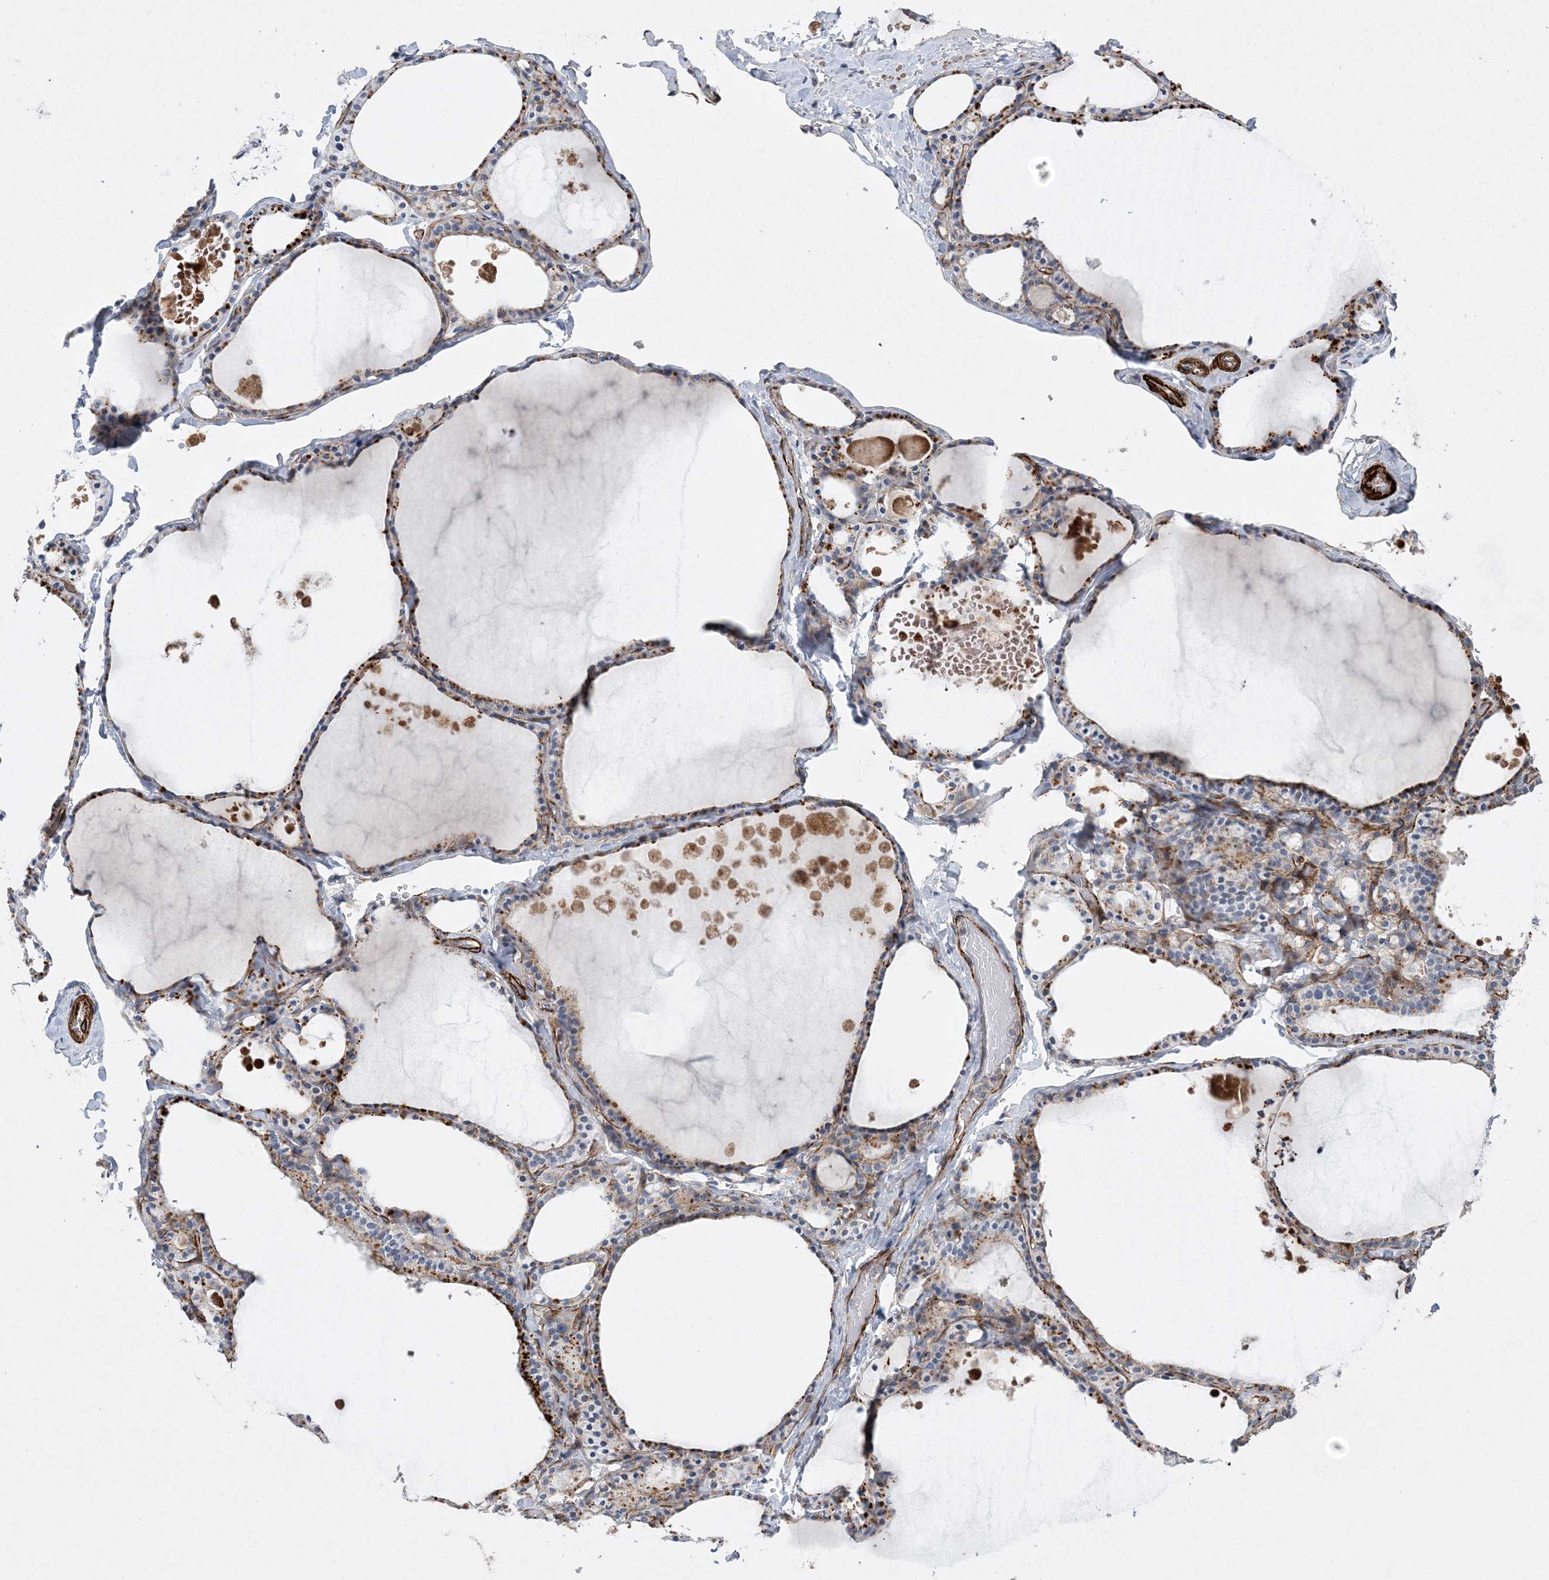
{"staining": {"intensity": "moderate", "quantity": "25%-75%", "location": "cytoplasmic/membranous"}, "tissue": "thyroid gland", "cell_type": "Glandular cells", "image_type": "normal", "snomed": [{"axis": "morphology", "description": "Normal tissue, NOS"}, {"axis": "topography", "description": "Thyroid gland"}], "caption": "An immunohistochemistry (IHC) photomicrograph of benign tissue is shown. Protein staining in brown shows moderate cytoplasmic/membranous positivity in thyroid gland within glandular cells. Nuclei are stained in blue.", "gene": "ARSJ", "patient": {"sex": "male", "age": 56}}